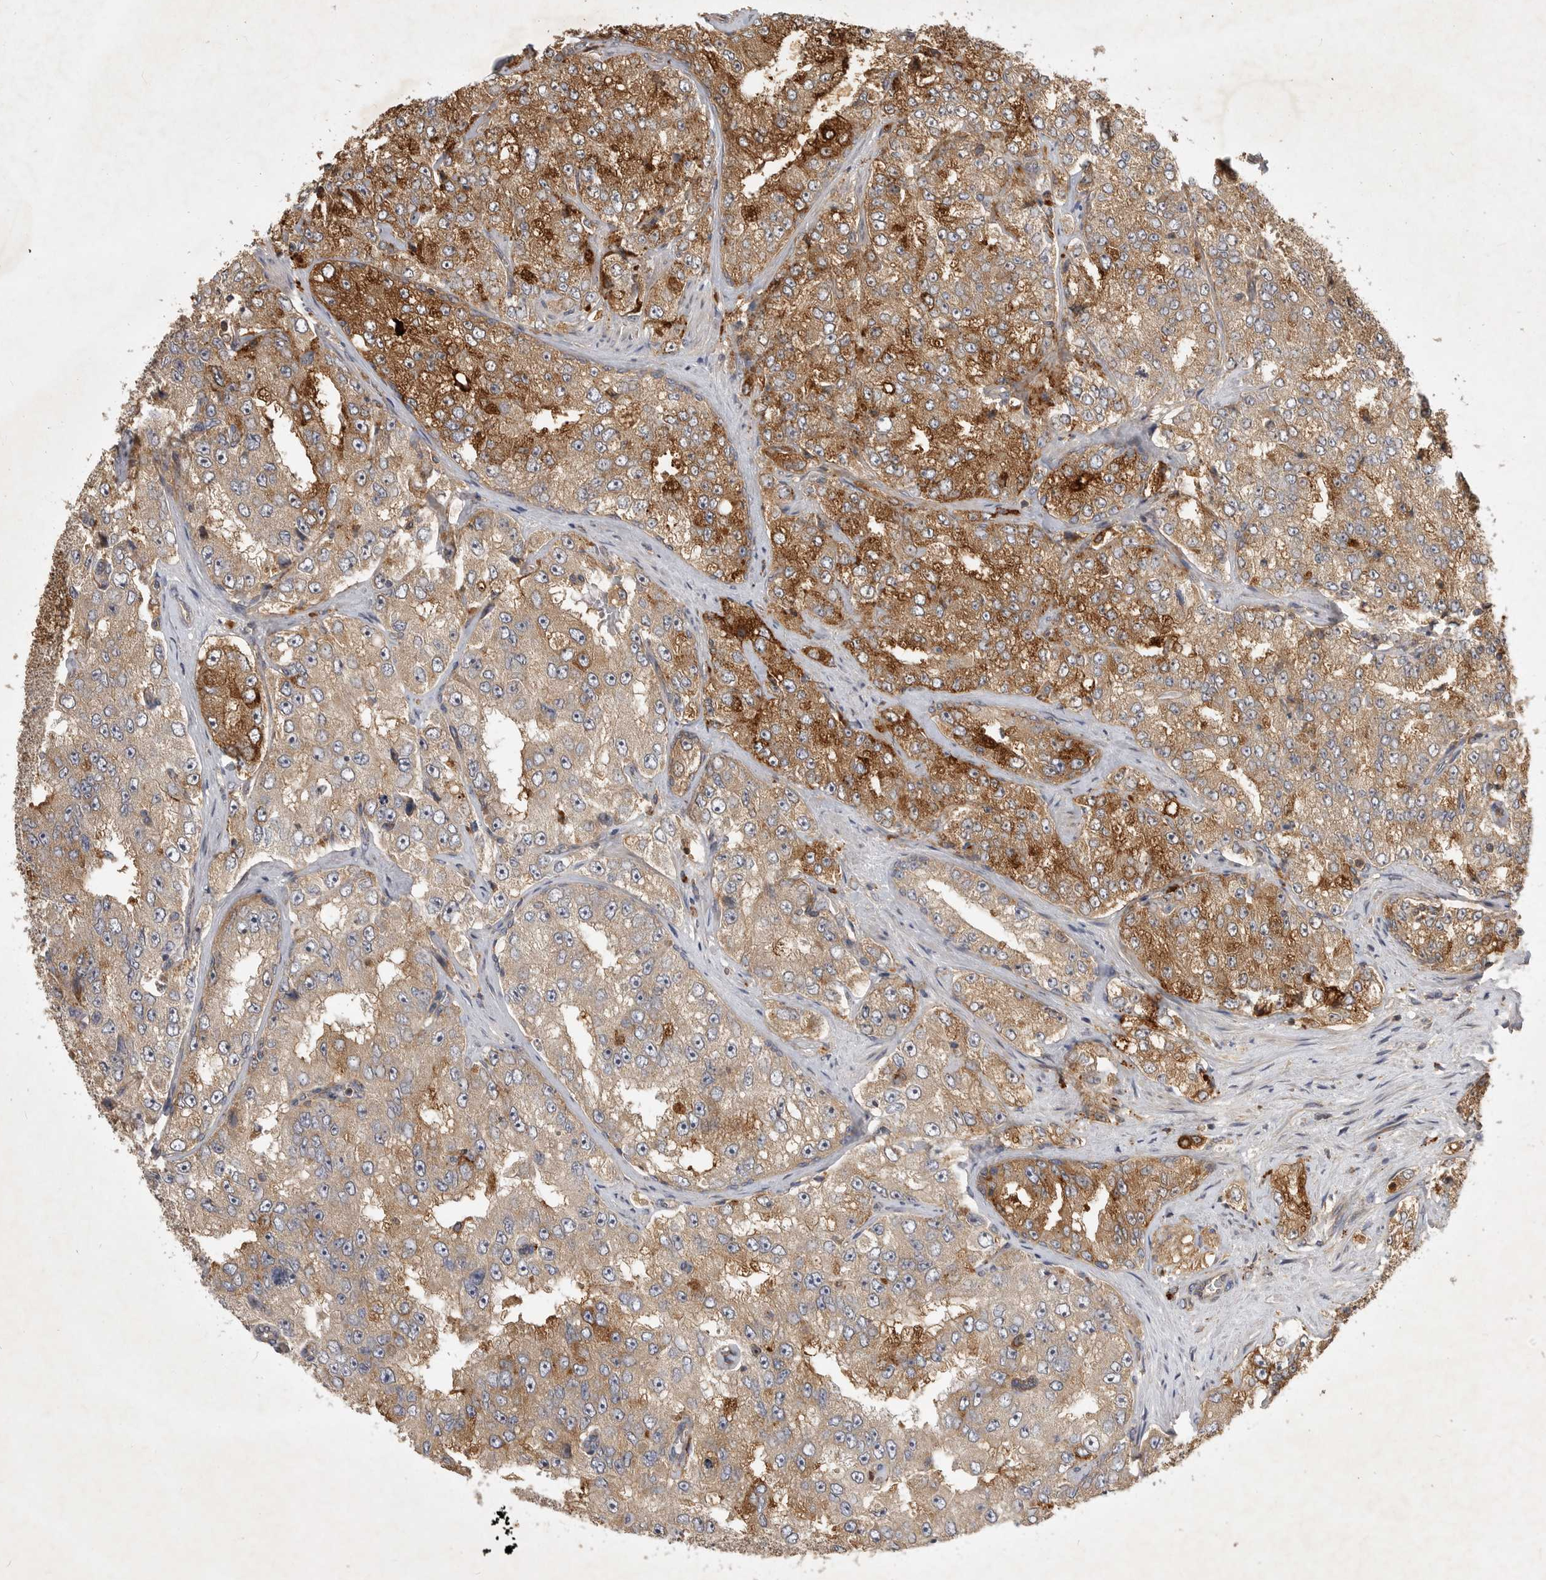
{"staining": {"intensity": "moderate", "quantity": ">75%", "location": "cytoplasmic/membranous"}, "tissue": "prostate cancer", "cell_type": "Tumor cells", "image_type": "cancer", "snomed": [{"axis": "morphology", "description": "Adenocarcinoma, High grade"}, {"axis": "topography", "description": "Prostate"}], "caption": "Protein staining demonstrates moderate cytoplasmic/membranous expression in approximately >75% of tumor cells in prostate cancer (adenocarcinoma (high-grade)).", "gene": "ZNF232", "patient": {"sex": "male", "age": 58}}